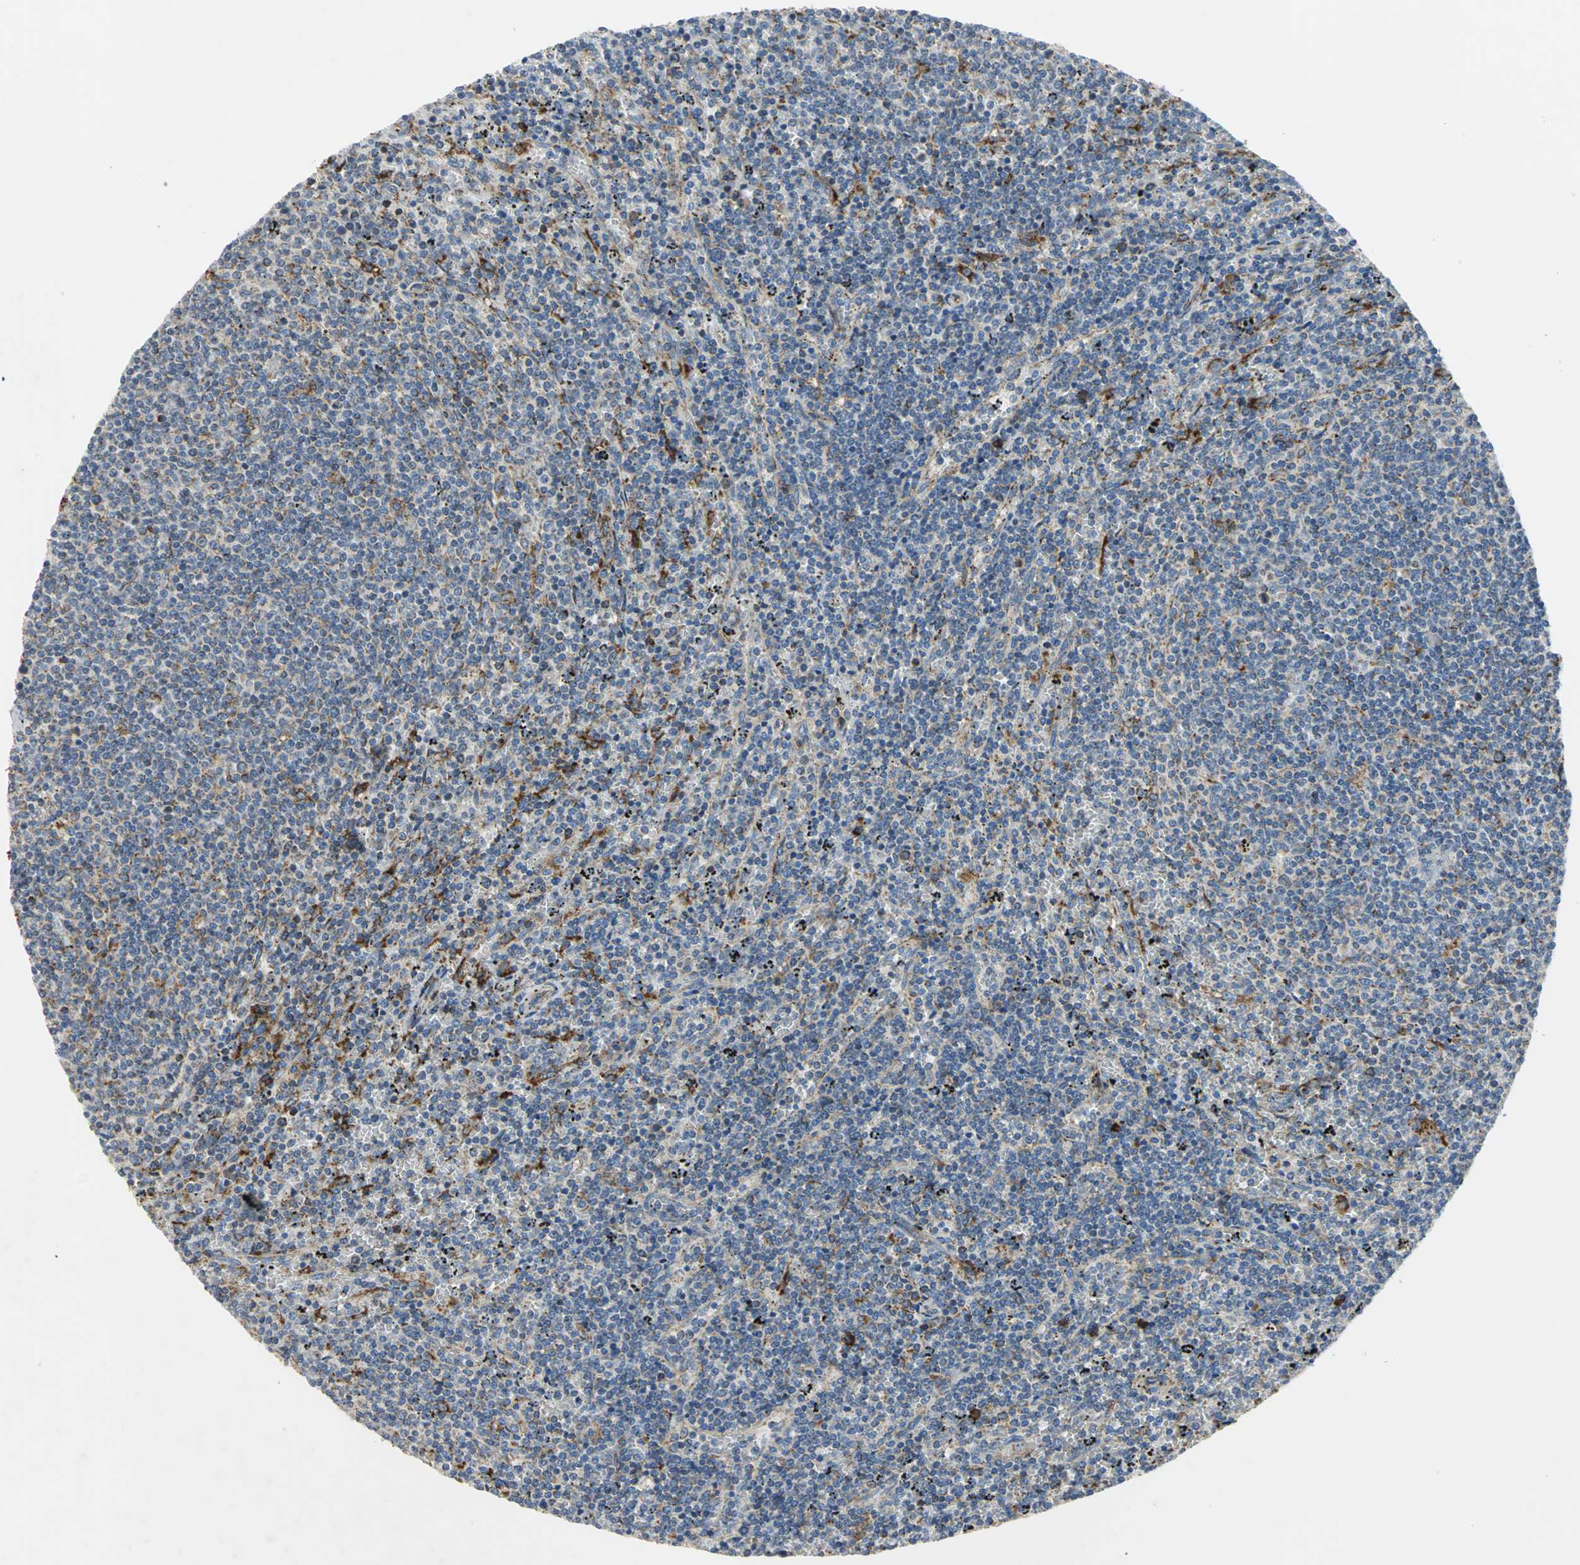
{"staining": {"intensity": "moderate", "quantity": "<25%", "location": "cytoplasmic/membranous"}, "tissue": "lymphoma", "cell_type": "Tumor cells", "image_type": "cancer", "snomed": [{"axis": "morphology", "description": "Malignant lymphoma, non-Hodgkin's type, Low grade"}, {"axis": "topography", "description": "Spleen"}], "caption": "A histopathology image showing moderate cytoplasmic/membranous staining in about <25% of tumor cells in malignant lymphoma, non-Hodgkin's type (low-grade), as visualized by brown immunohistochemical staining.", "gene": "TULP4", "patient": {"sex": "female", "age": 50}}